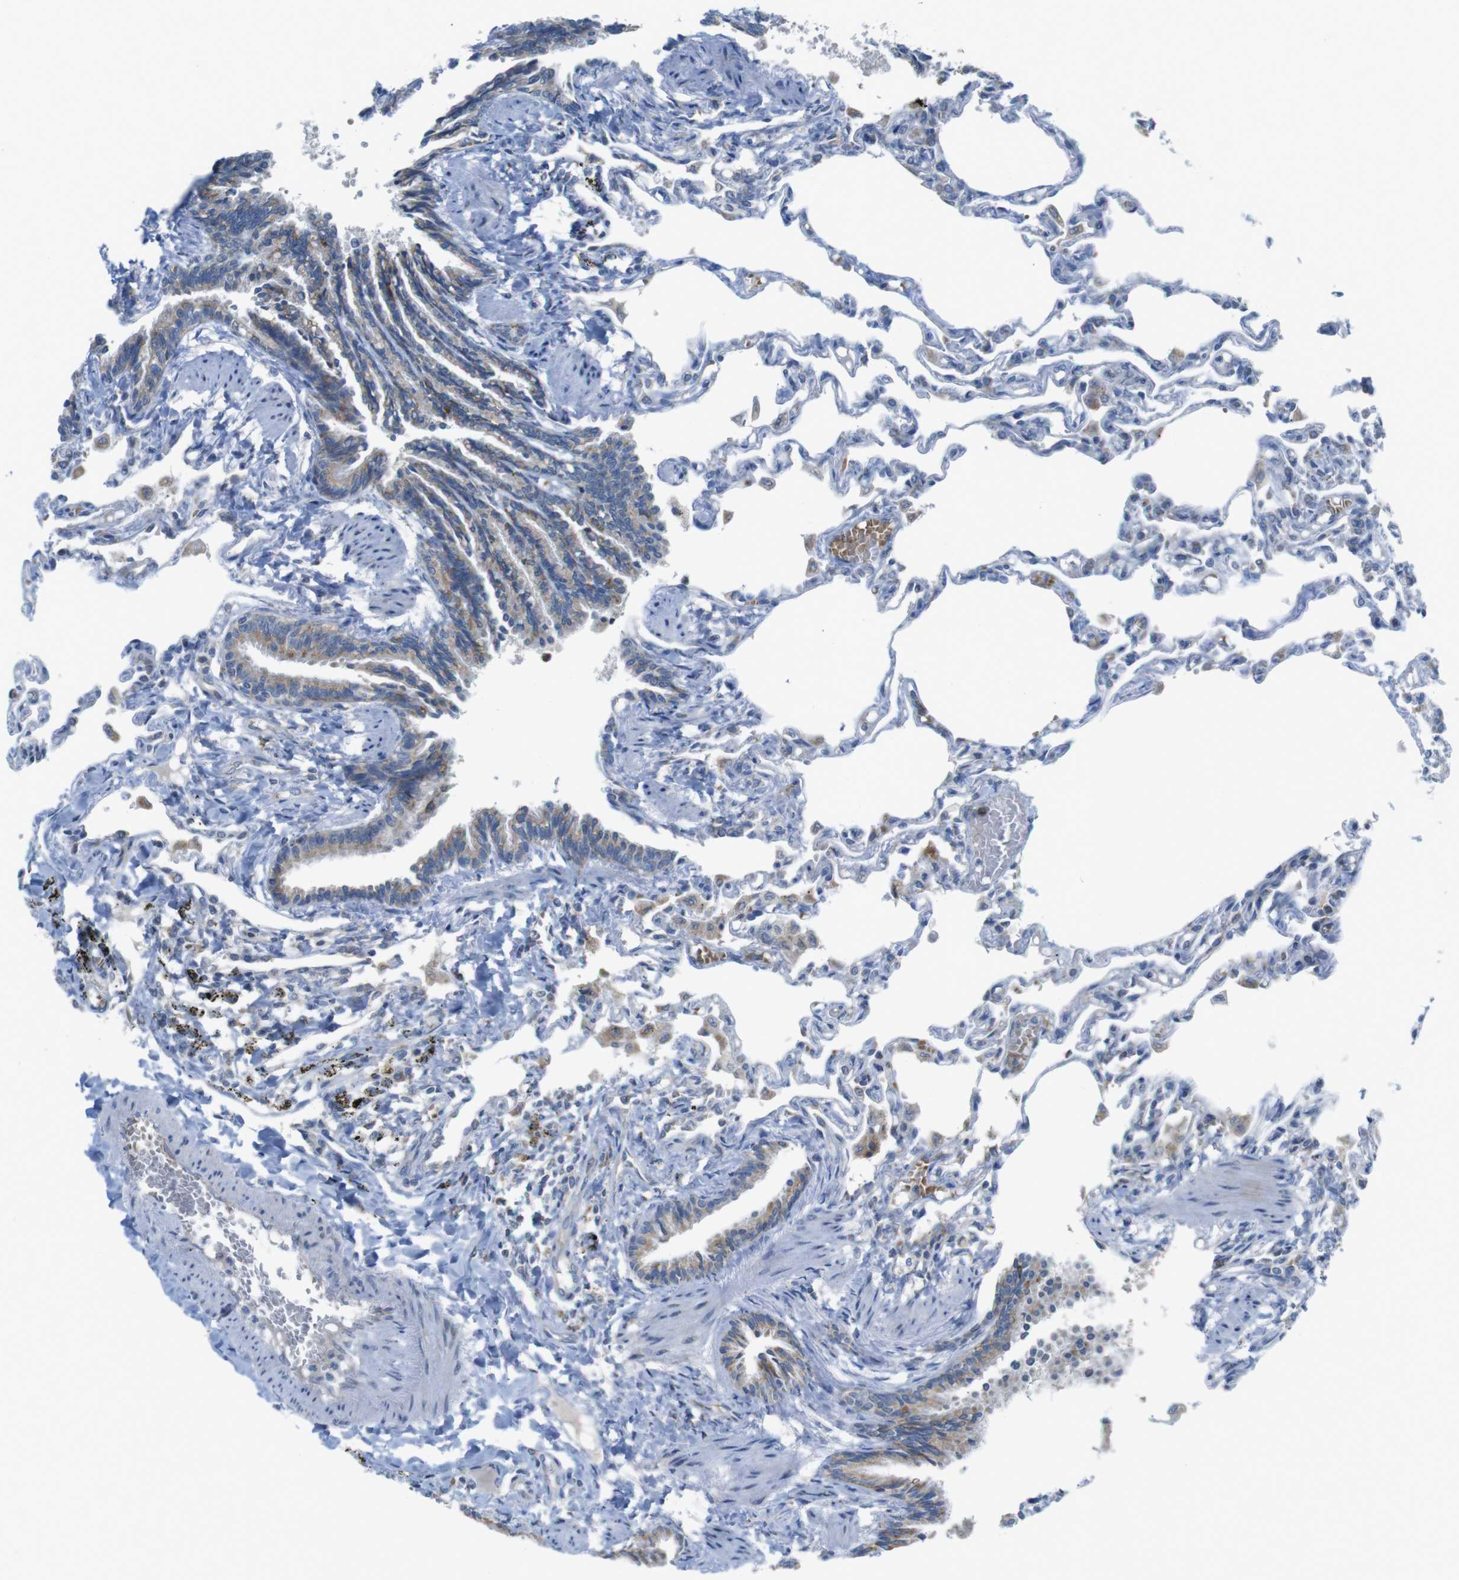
{"staining": {"intensity": "negative", "quantity": "none", "location": "none"}, "tissue": "lung", "cell_type": "Alveolar cells", "image_type": "normal", "snomed": [{"axis": "morphology", "description": "Normal tissue, NOS"}, {"axis": "topography", "description": "Lung"}], "caption": "DAB (3,3'-diaminobenzidine) immunohistochemical staining of unremarkable human lung reveals no significant positivity in alveolar cells. The staining is performed using DAB (3,3'-diaminobenzidine) brown chromogen with nuclei counter-stained in using hematoxylin.", "gene": "MARCHF1", "patient": {"sex": "male", "age": 21}}